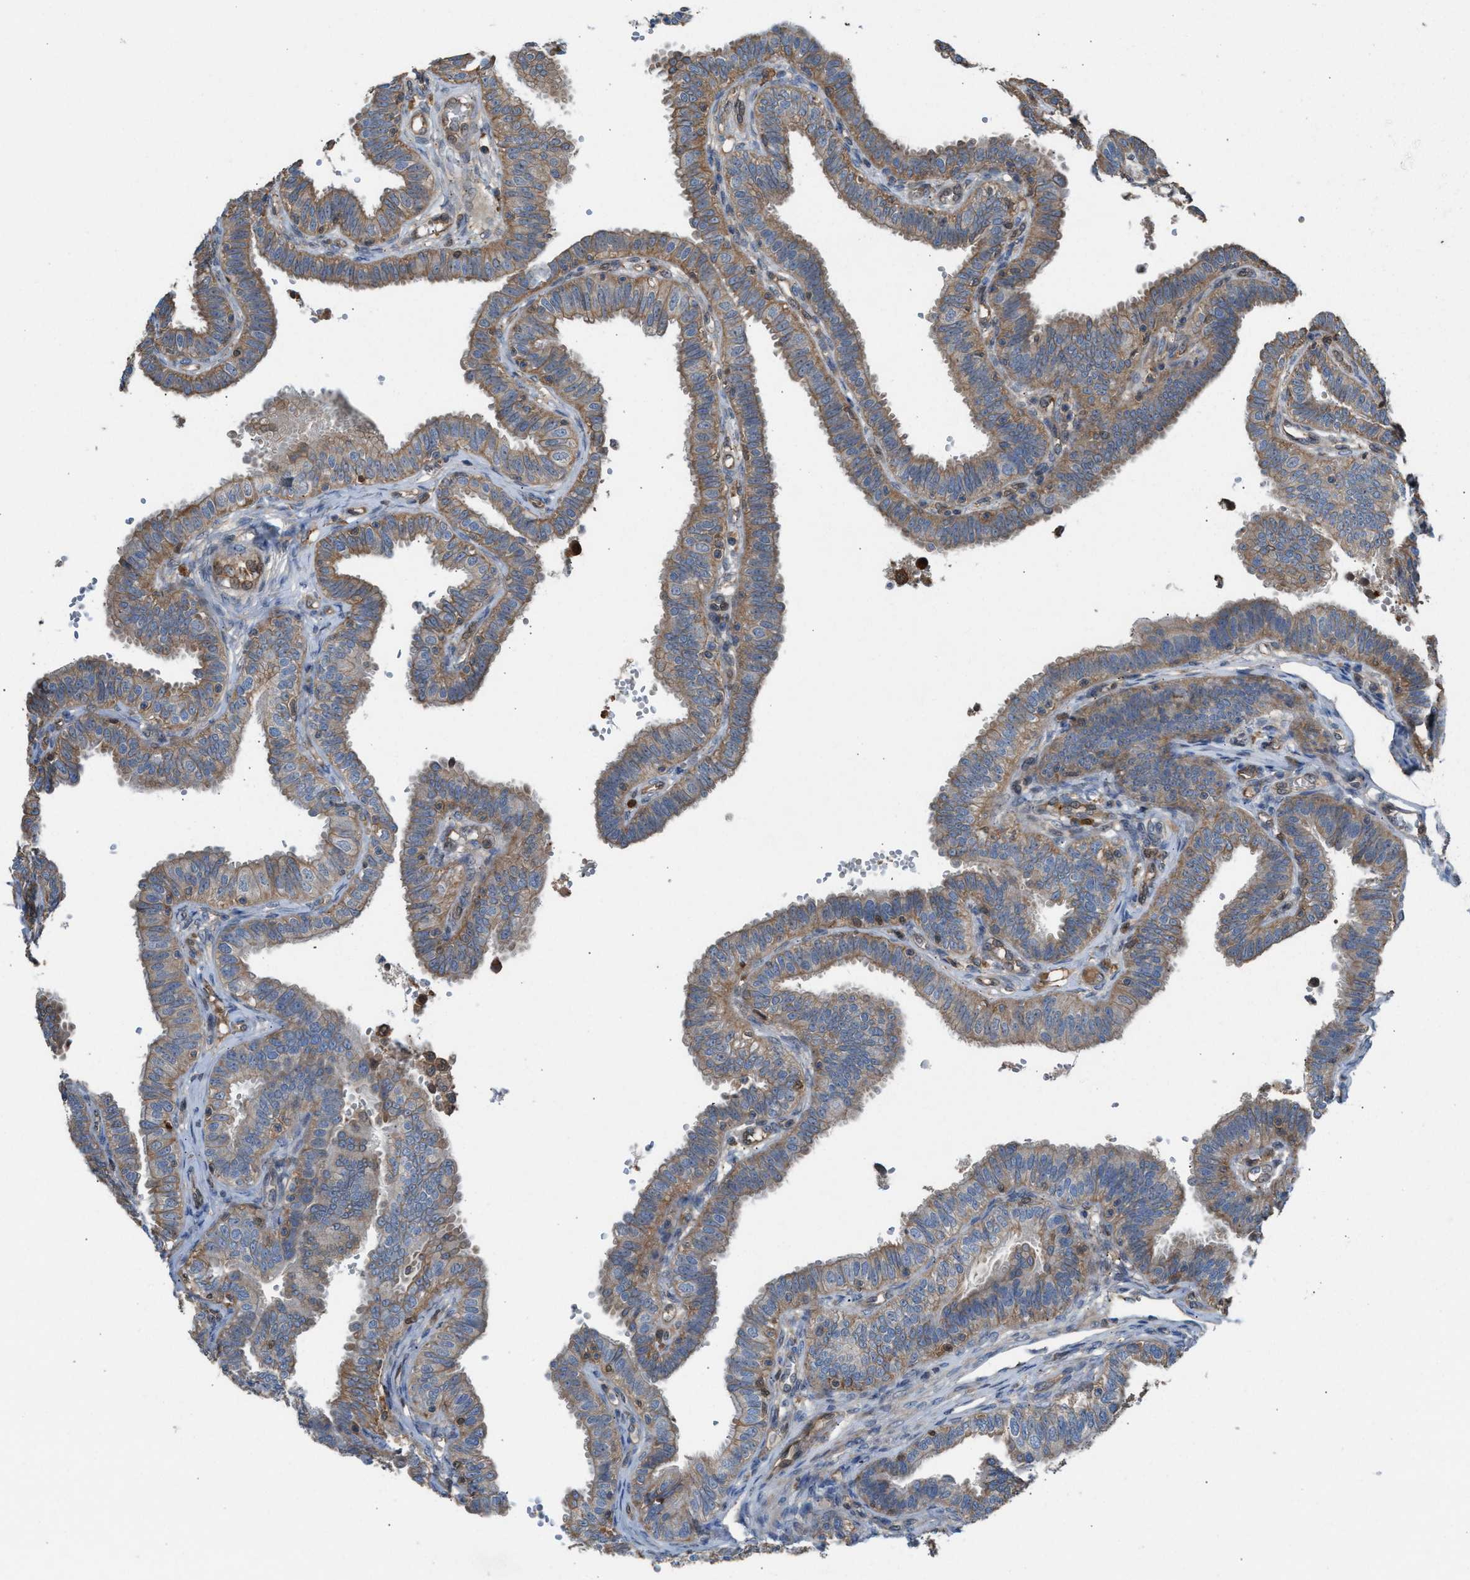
{"staining": {"intensity": "weak", "quantity": "25%-75%", "location": "cytoplasmic/membranous"}, "tissue": "fallopian tube", "cell_type": "Glandular cells", "image_type": "normal", "snomed": [{"axis": "morphology", "description": "Normal tissue, NOS"}, {"axis": "topography", "description": "Fallopian tube"}, {"axis": "topography", "description": "Placenta"}], "caption": "An image showing weak cytoplasmic/membranous staining in about 25%-75% of glandular cells in unremarkable fallopian tube, as visualized by brown immunohistochemical staining.", "gene": "TPK1", "patient": {"sex": "female", "age": 34}}